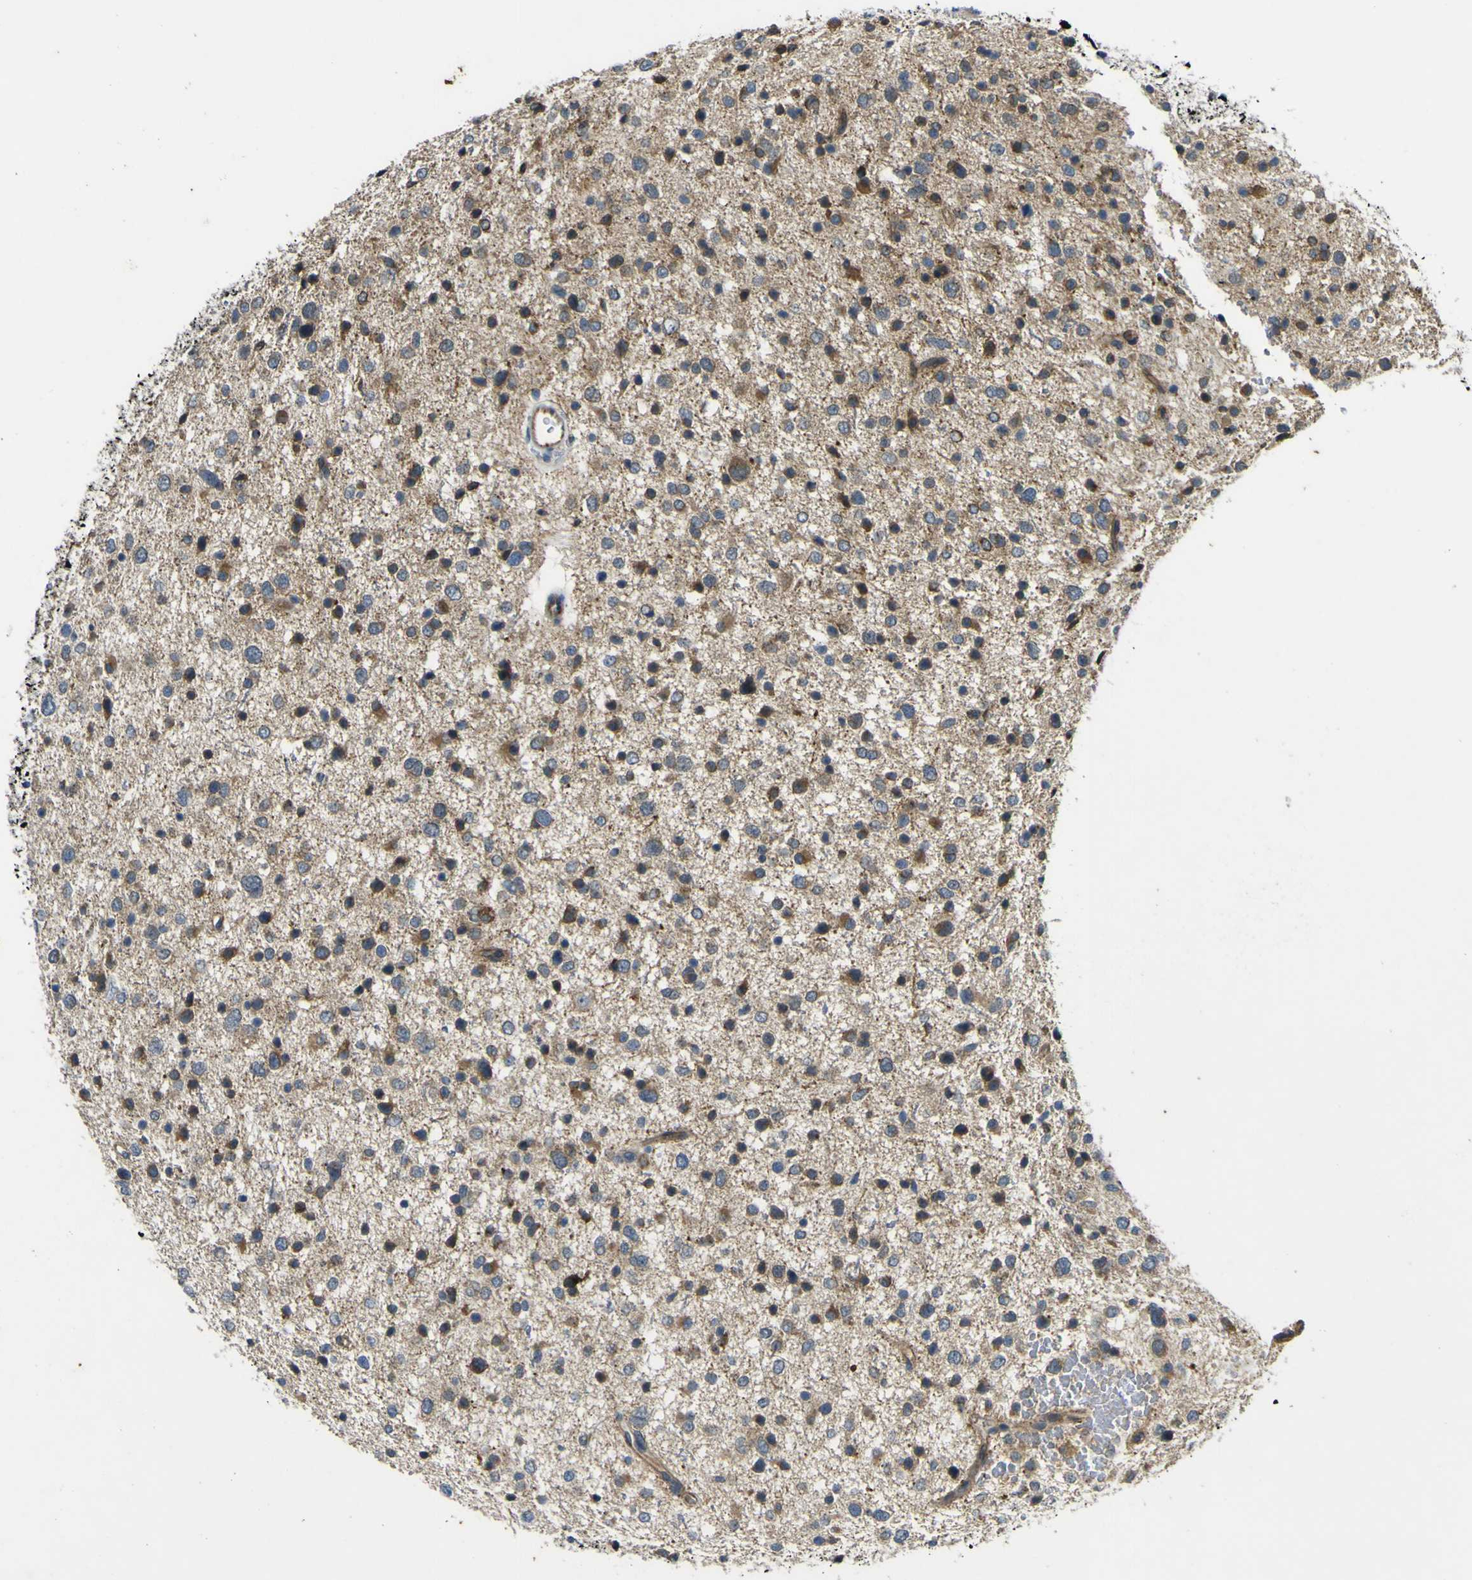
{"staining": {"intensity": "moderate", "quantity": "25%-75%", "location": "cytoplasmic/membranous"}, "tissue": "glioma", "cell_type": "Tumor cells", "image_type": "cancer", "snomed": [{"axis": "morphology", "description": "Glioma, malignant, Low grade"}, {"axis": "topography", "description": "Brain"}], "caption": "Glioma stained with a brown dye exhibits moderate cytoplasmic/membranous positive expression in about 25%-75% of tumor cells.", "gene": "LDLR", "patient": {"sex": "female", "age": 37}}